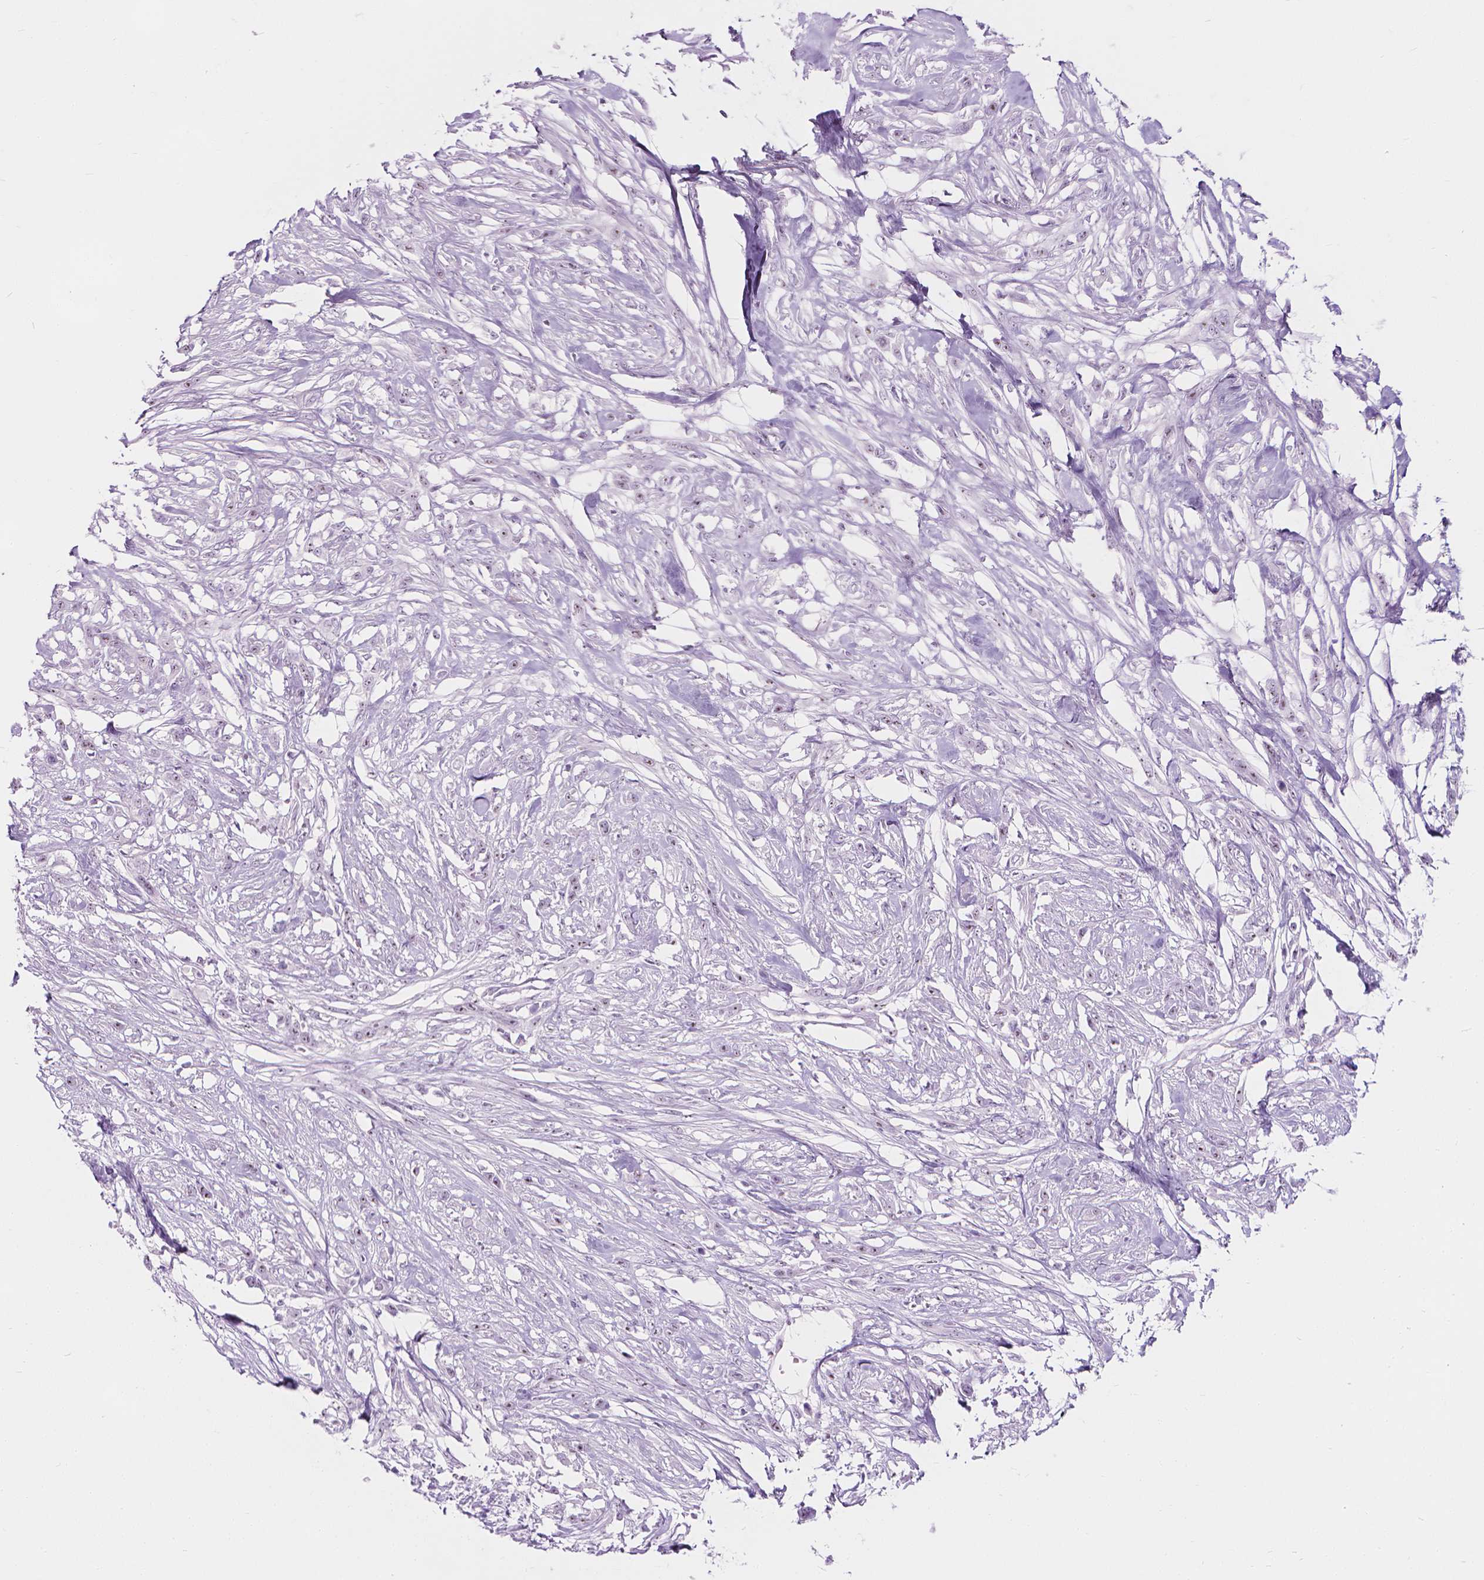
{"staining": {"intensity": "weak", "quantity": "<25%", "location": "nuclear"}, "tissue": "skin cancer", "cell_type": "Tumor cells", "image_type": "cancer", "snomed": [{"axis": "morphology", "description": "Squamous cell carcinoma, NOS"}, {"axis": "topography", "description": "Skin"}], "caption": "Skin cancer was stained to show a protein in brown. There is no significant expression in tumor cells.", "gene": "NOL7", "patient": {"sex": "male", "age": 79}}